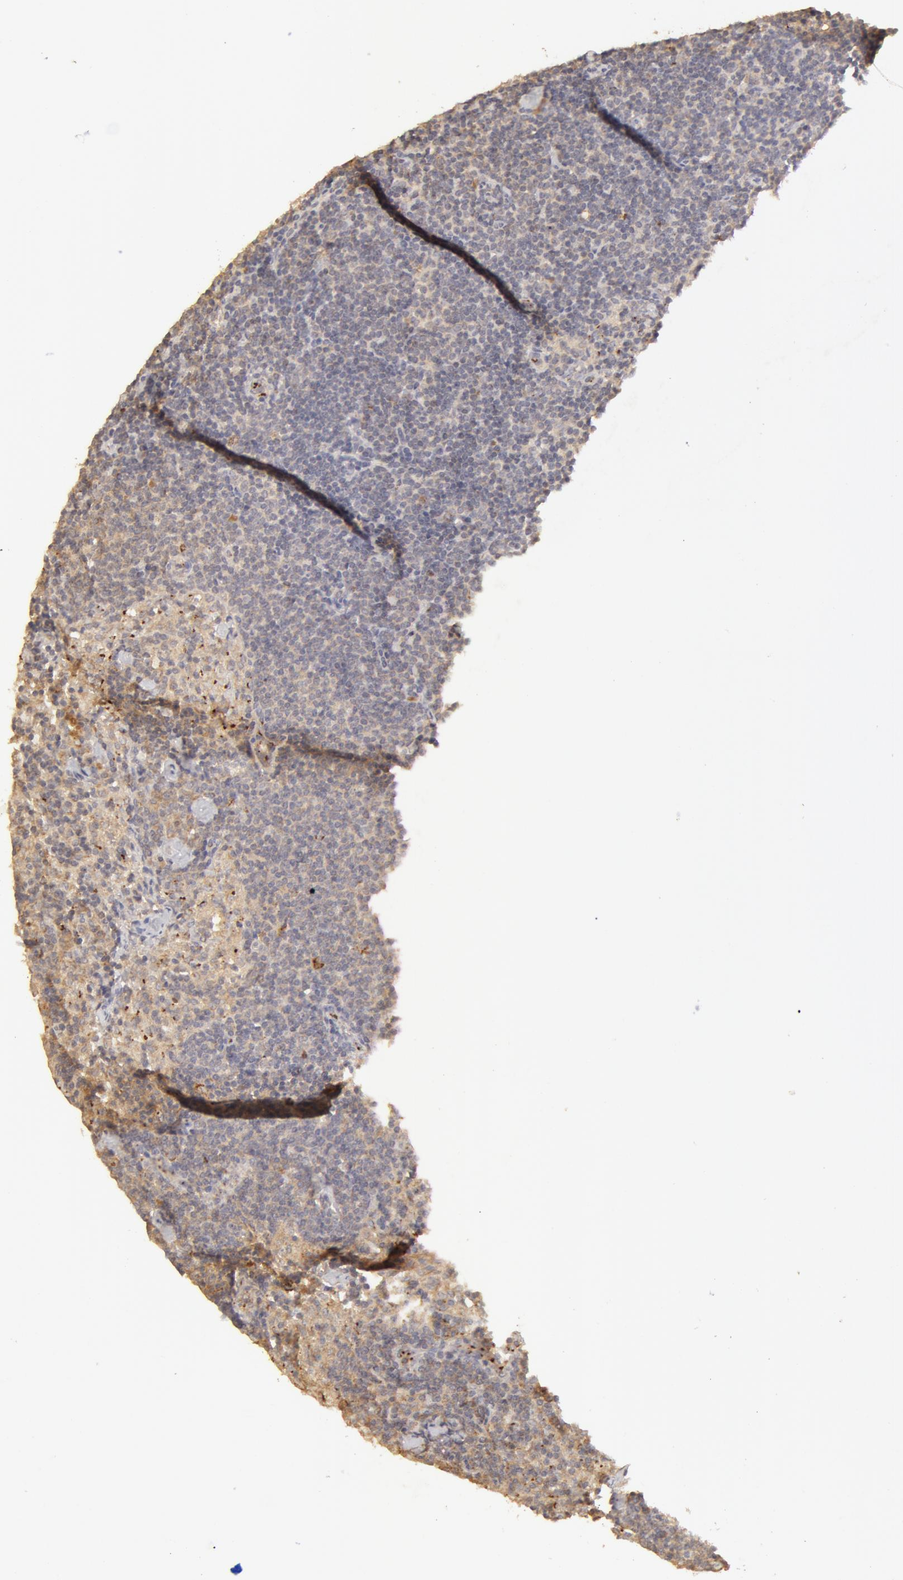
{"staining": {"intensity": "moderate", "quantity": "25%-75%", "location": "cytoplasmic/membranous"}, "tissue": "lymph node", "cell_type": "Germinal center cells", "image_type": "normal", "snomed": [{"axis": "morphology", "description": "Normal tissue, NOS"}, {"axis": "morphology", "description": "Inflammation, NOS"}, {"axis": "topography", "description": "Lymph node"}, {"axis": "topography", "description": "Salivary gland"}], "caption": "Human lymph node stained with a brown dye reveals moderate cytoplasmic/membranous positive positivity in about 25%-75% of germinal center cells.", "gene": "ADPRH", "patient": {"sex": "male", "age": 3}}